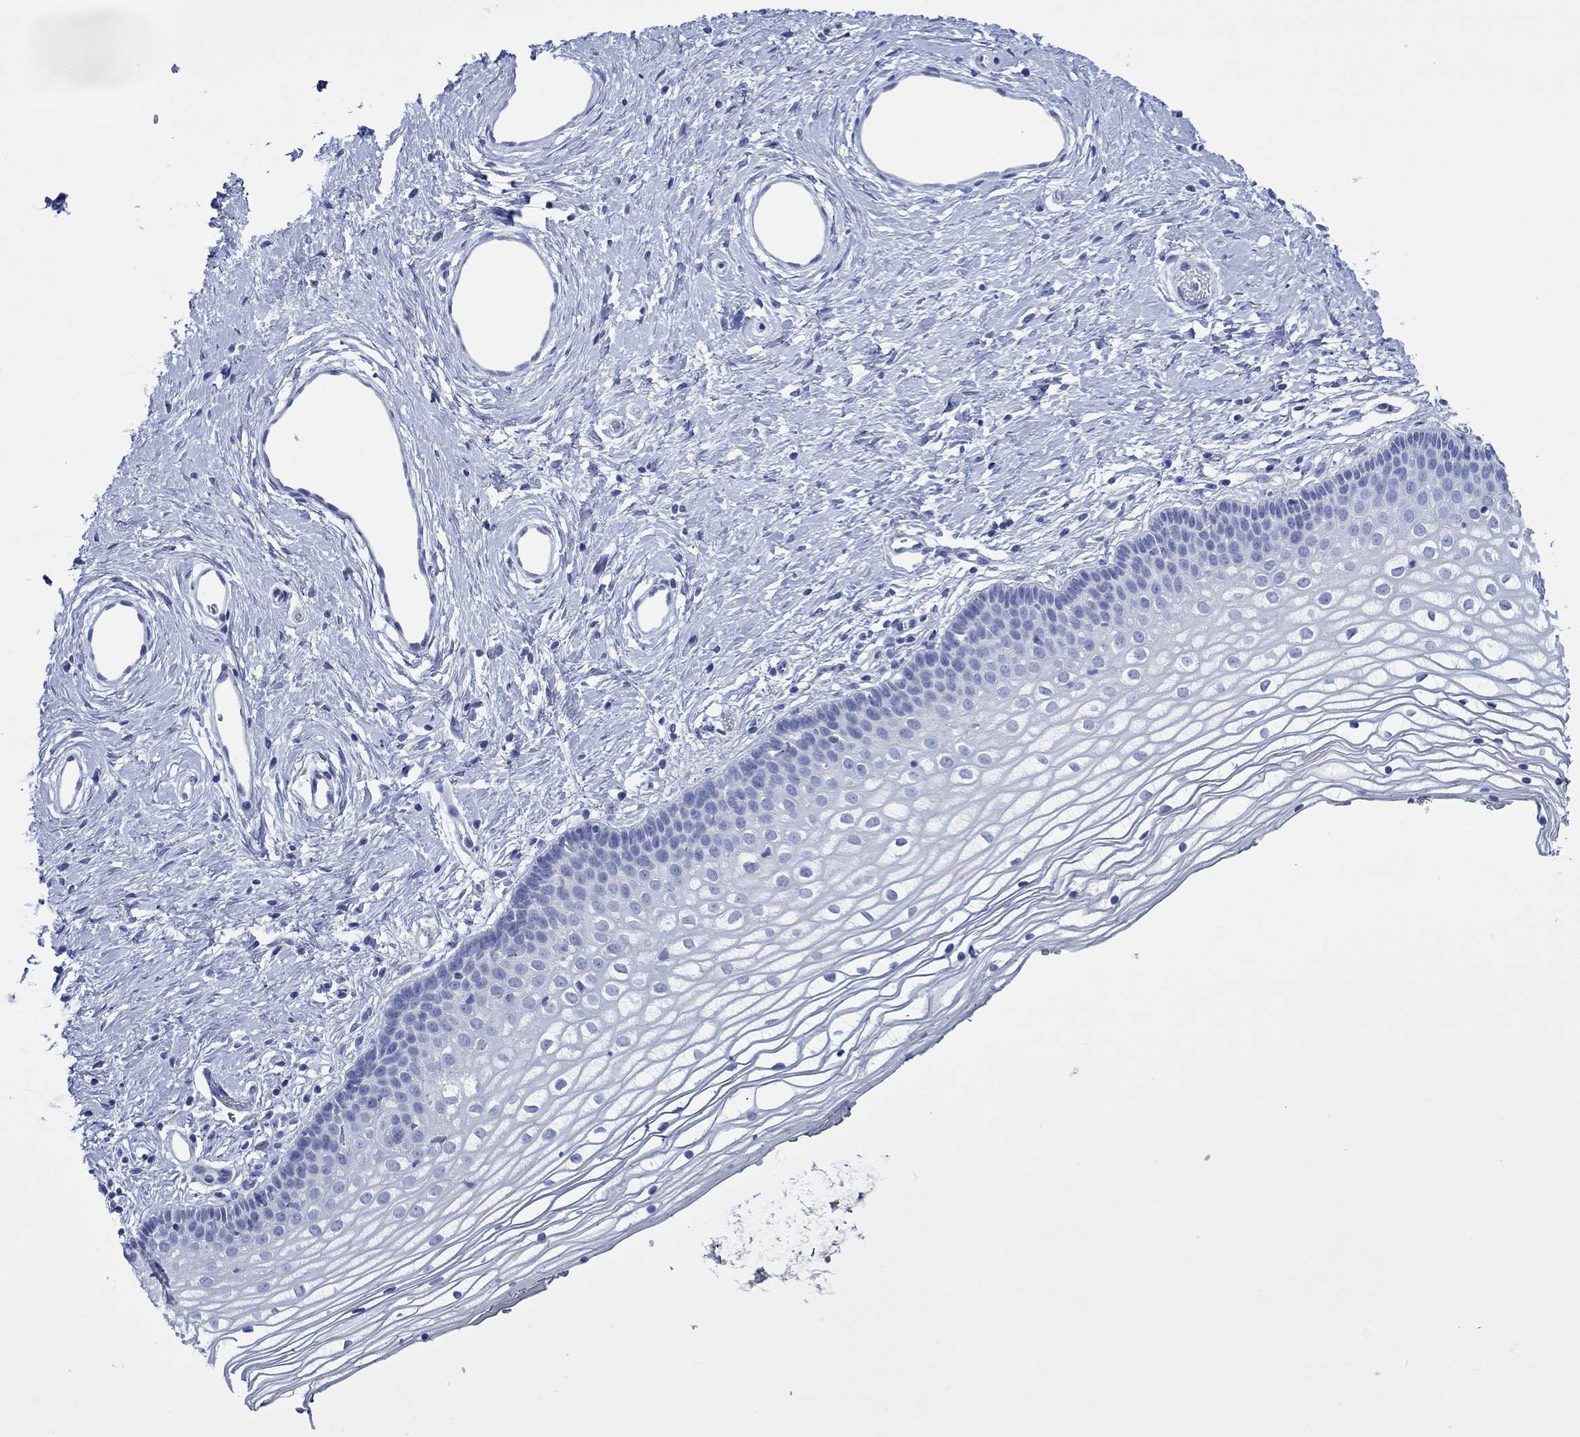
{"staining": {"intensity": "negative", "quantity": "none", "location": "none"}, "tissue": "vagina", "cell_type": "Squamous epithelial cells", "image_type": "normal", "snomed": [{"axis": "morphology", "description": "Normal tissue, NOS"}, {"axis": "topography", "description": "Vagina"}], "caption": "Squamous epithelial cells show no significant protein positivity in unremarkable vagina.", "gene": "IGFBP6", "patient": {"sex": "female", "age": 36}}